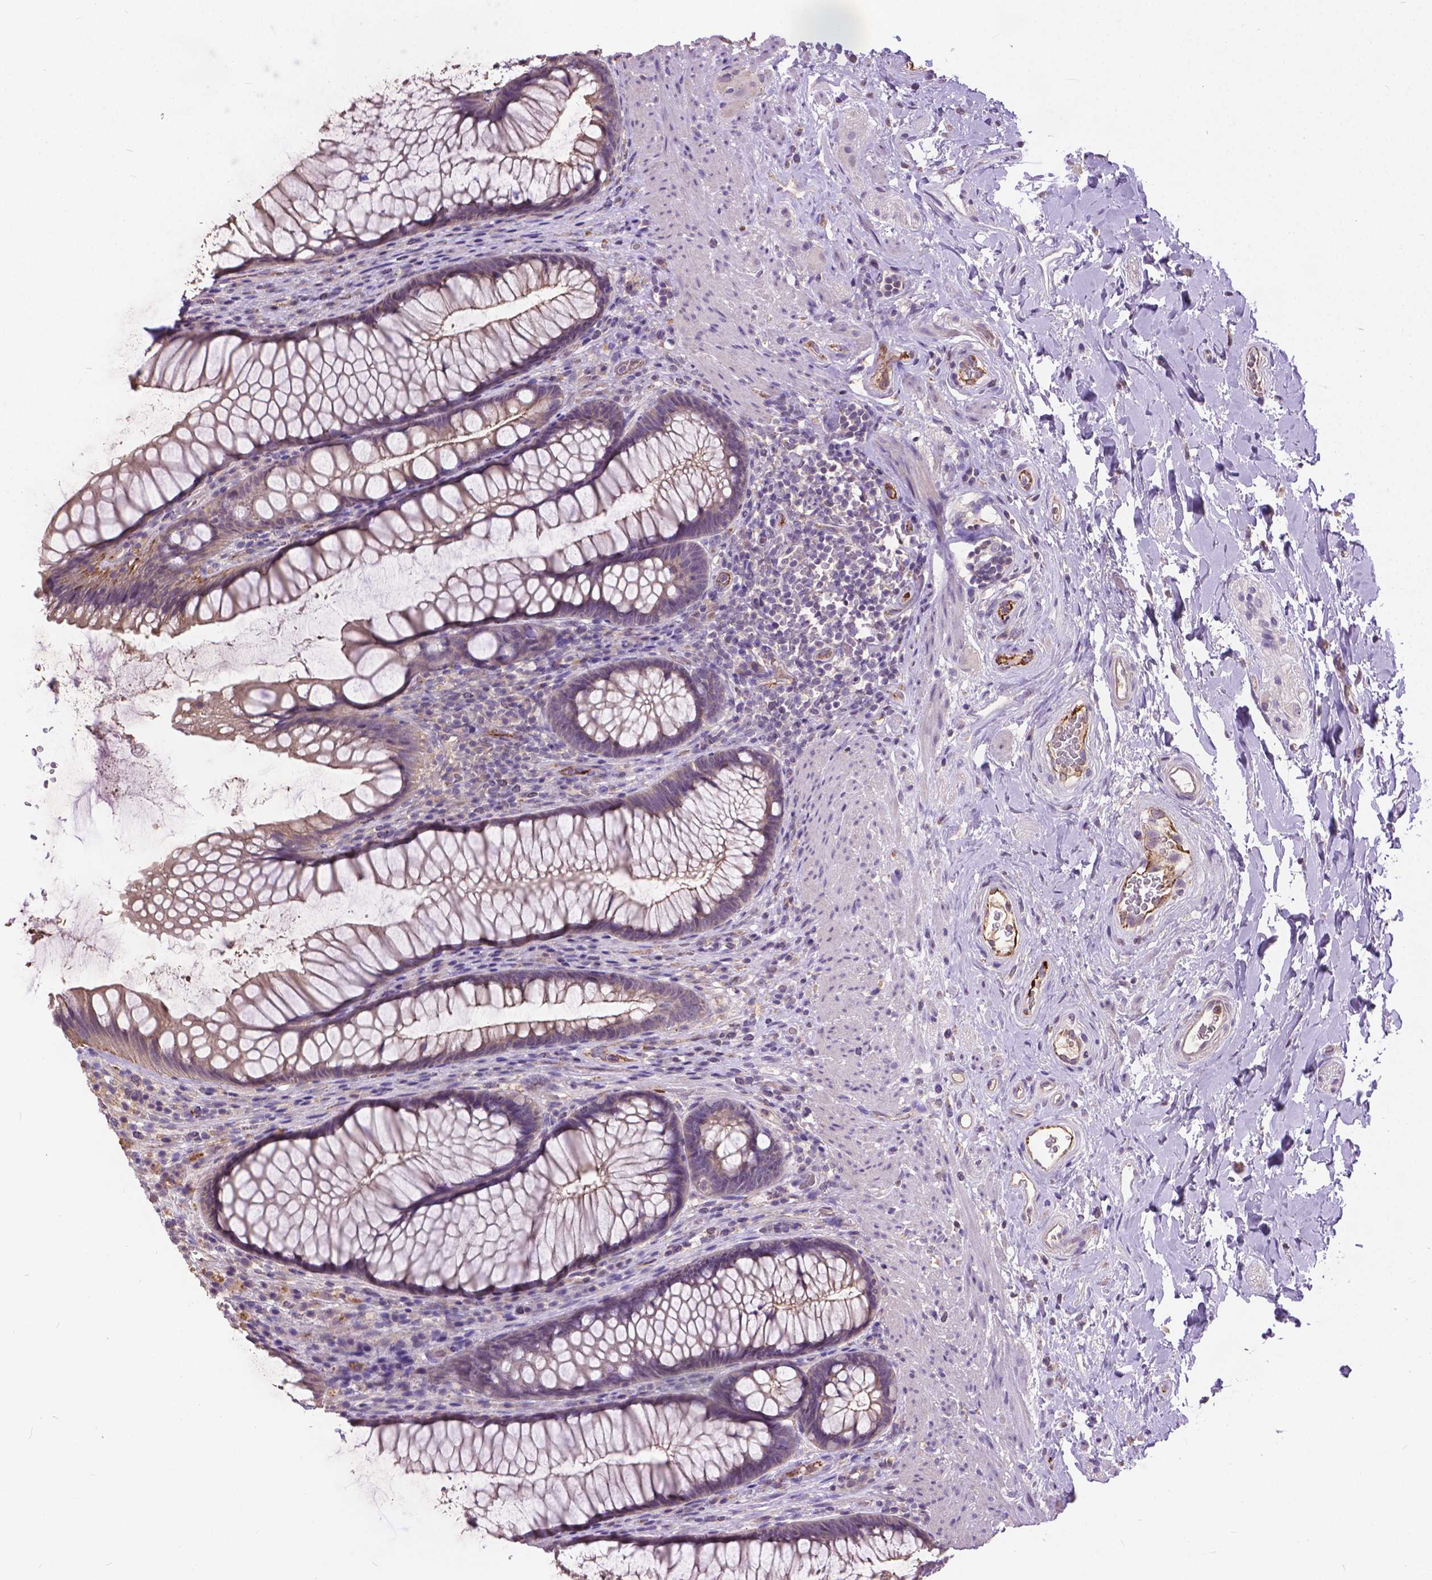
{"staining": {"intensity": "weak", "quantity": ">75%", "location": "cytoplasmic/membranous"}, "tissue": "rectum", "cell_type": "Glandular cells", "image_type": "normal", "snomed": [{"axis": "morphology", "description": "Normal tissue, NOS"}, {"axis": "topography", "description": "Smooth muscle"}, {"axis": "topography", "description": "Rectum"}], "caption": "Protein positivity by IHC exhibits weak cytoplasmic/membranous expression in approximately >75% of glandular cells in benign rectum. (brown staining indicates protein expression, while blue staining denotes nuclei).", "gene": "ZNF337", "patient": {"sex": "male", "age": 53}}